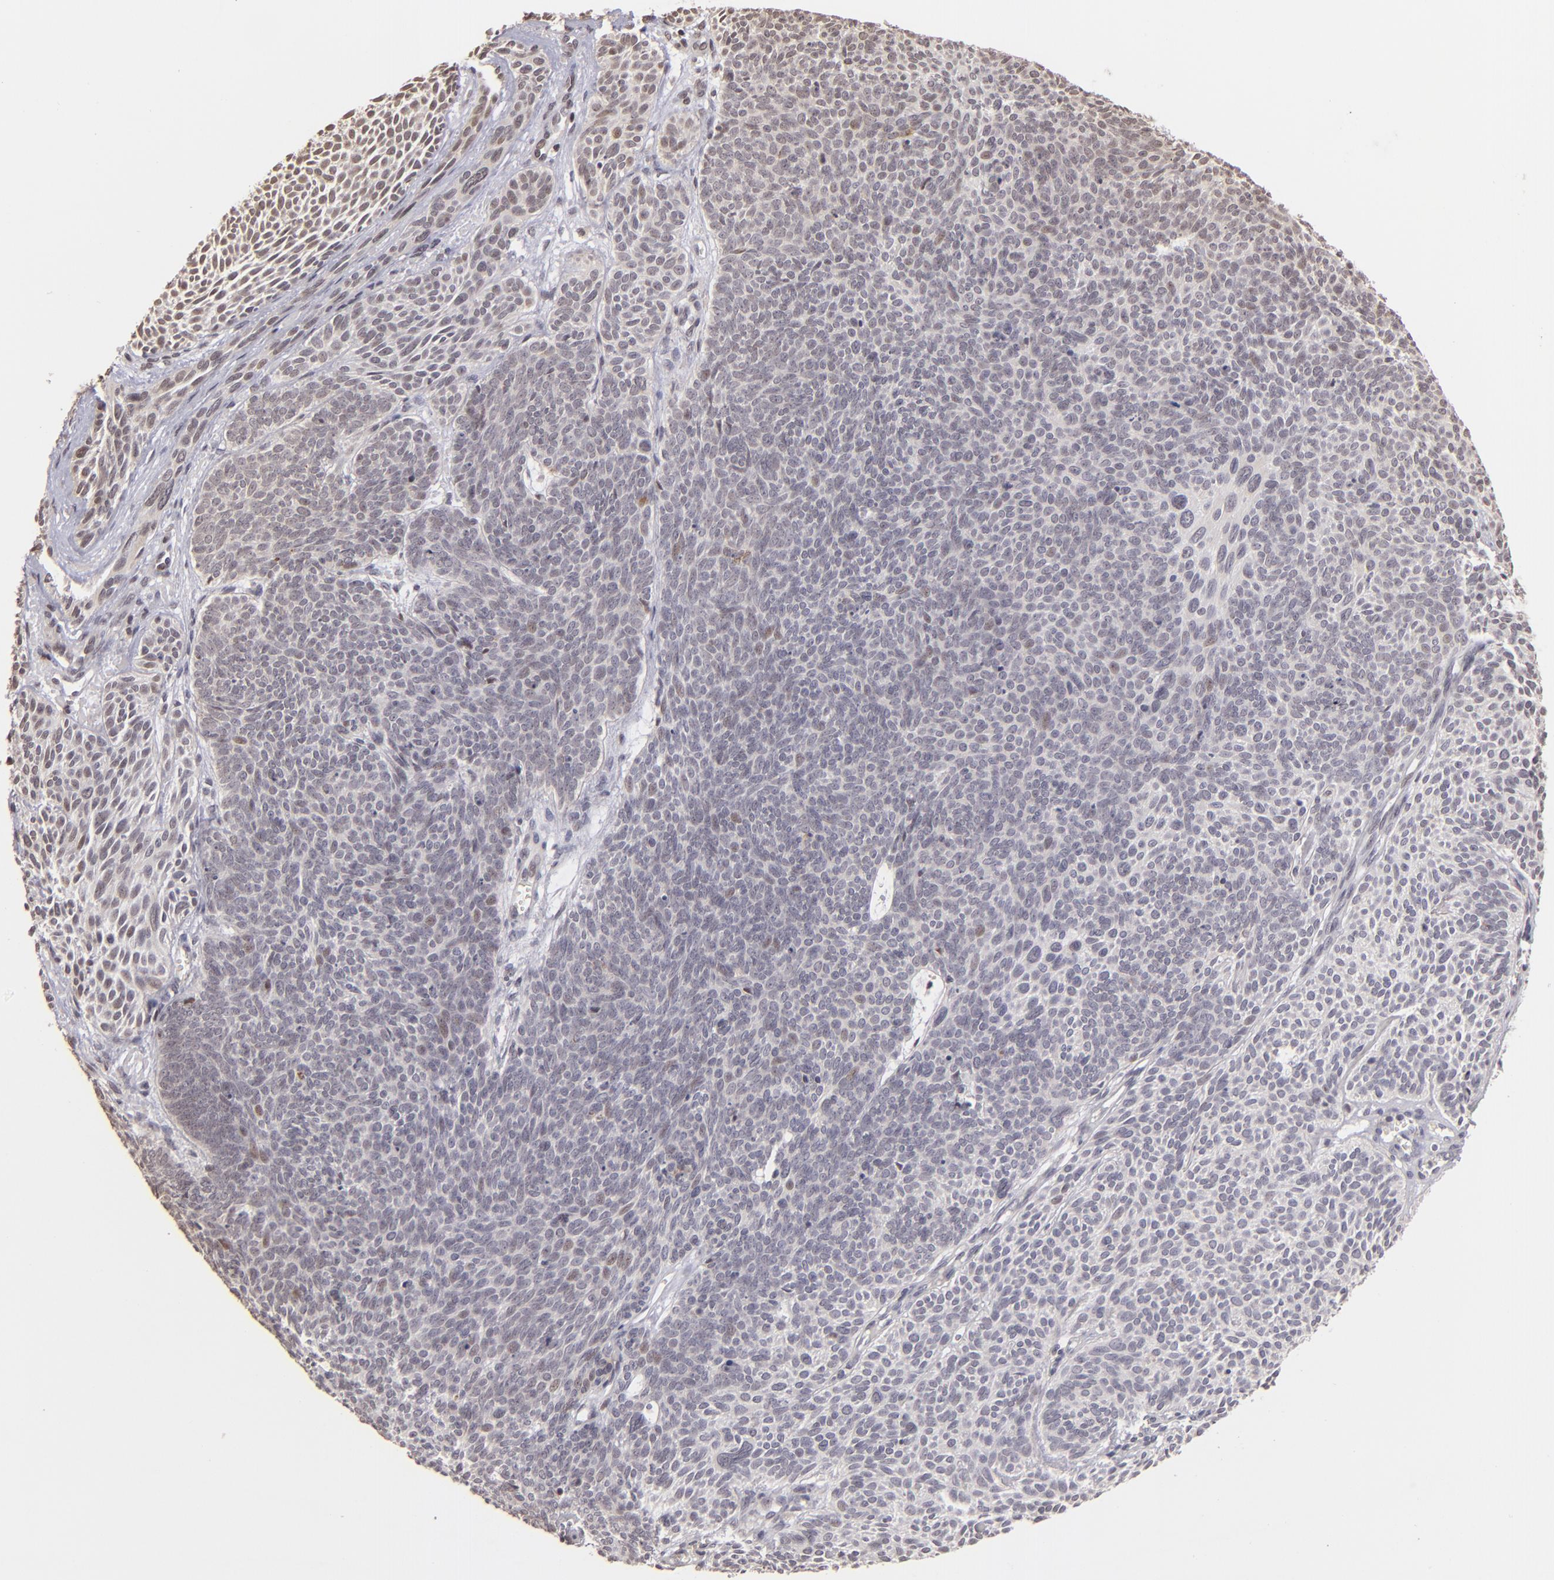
{"staining": {"intensity": "weak", "quantity": "<25%", "location": "nuclear"}, "tissue": "skin cancer", "cell_type": "Tumor cells", "image_type": "cancer", "snomed": [{"axis": "morphology", "description": "Basal cell carcinoma"}, {"axis": "topography", "description": "Skin"}], "caption": "There is no significant expression in tumor cells of skin cancer.", "gene": "RARB", "patient": {"sex": "male", "age": 84}}